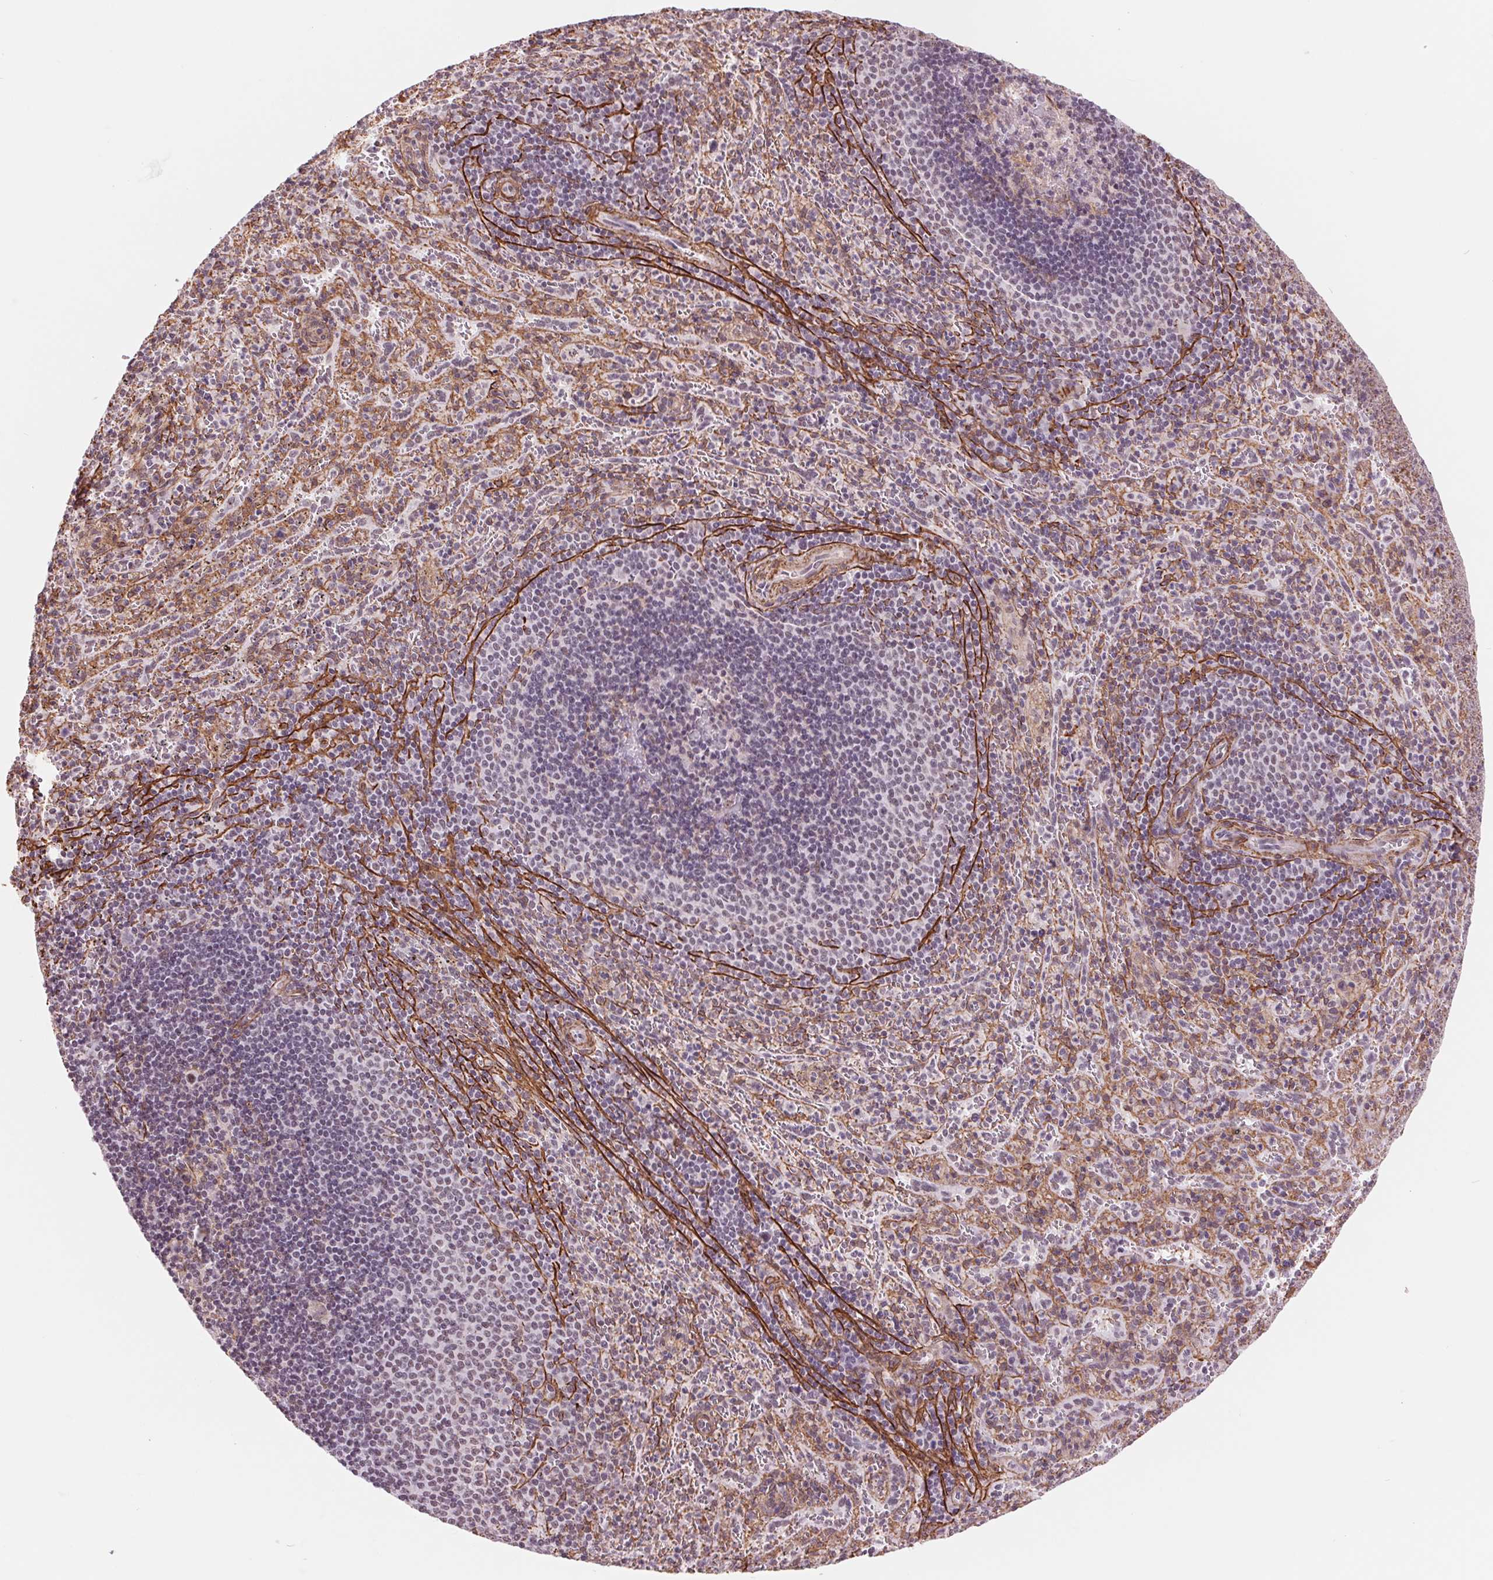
{"staining": {"intensity": "negative", "quantity": "none", "location": "none"}, "tissue": "spleen", "cell_type": "Cells in red pulp", "image_type": "normal", "snomed": [{"axis": "morphology", "description": "Normal tissue, NOS"}, {"axis": "topography", "description": "Spleen"}], "caption": "A histopathology image of spleen stained for a protein exhibits no brown staining in cells in red pulp.", "gene": "BCAT1", "patient": {"sex": "male", "age": 57}}